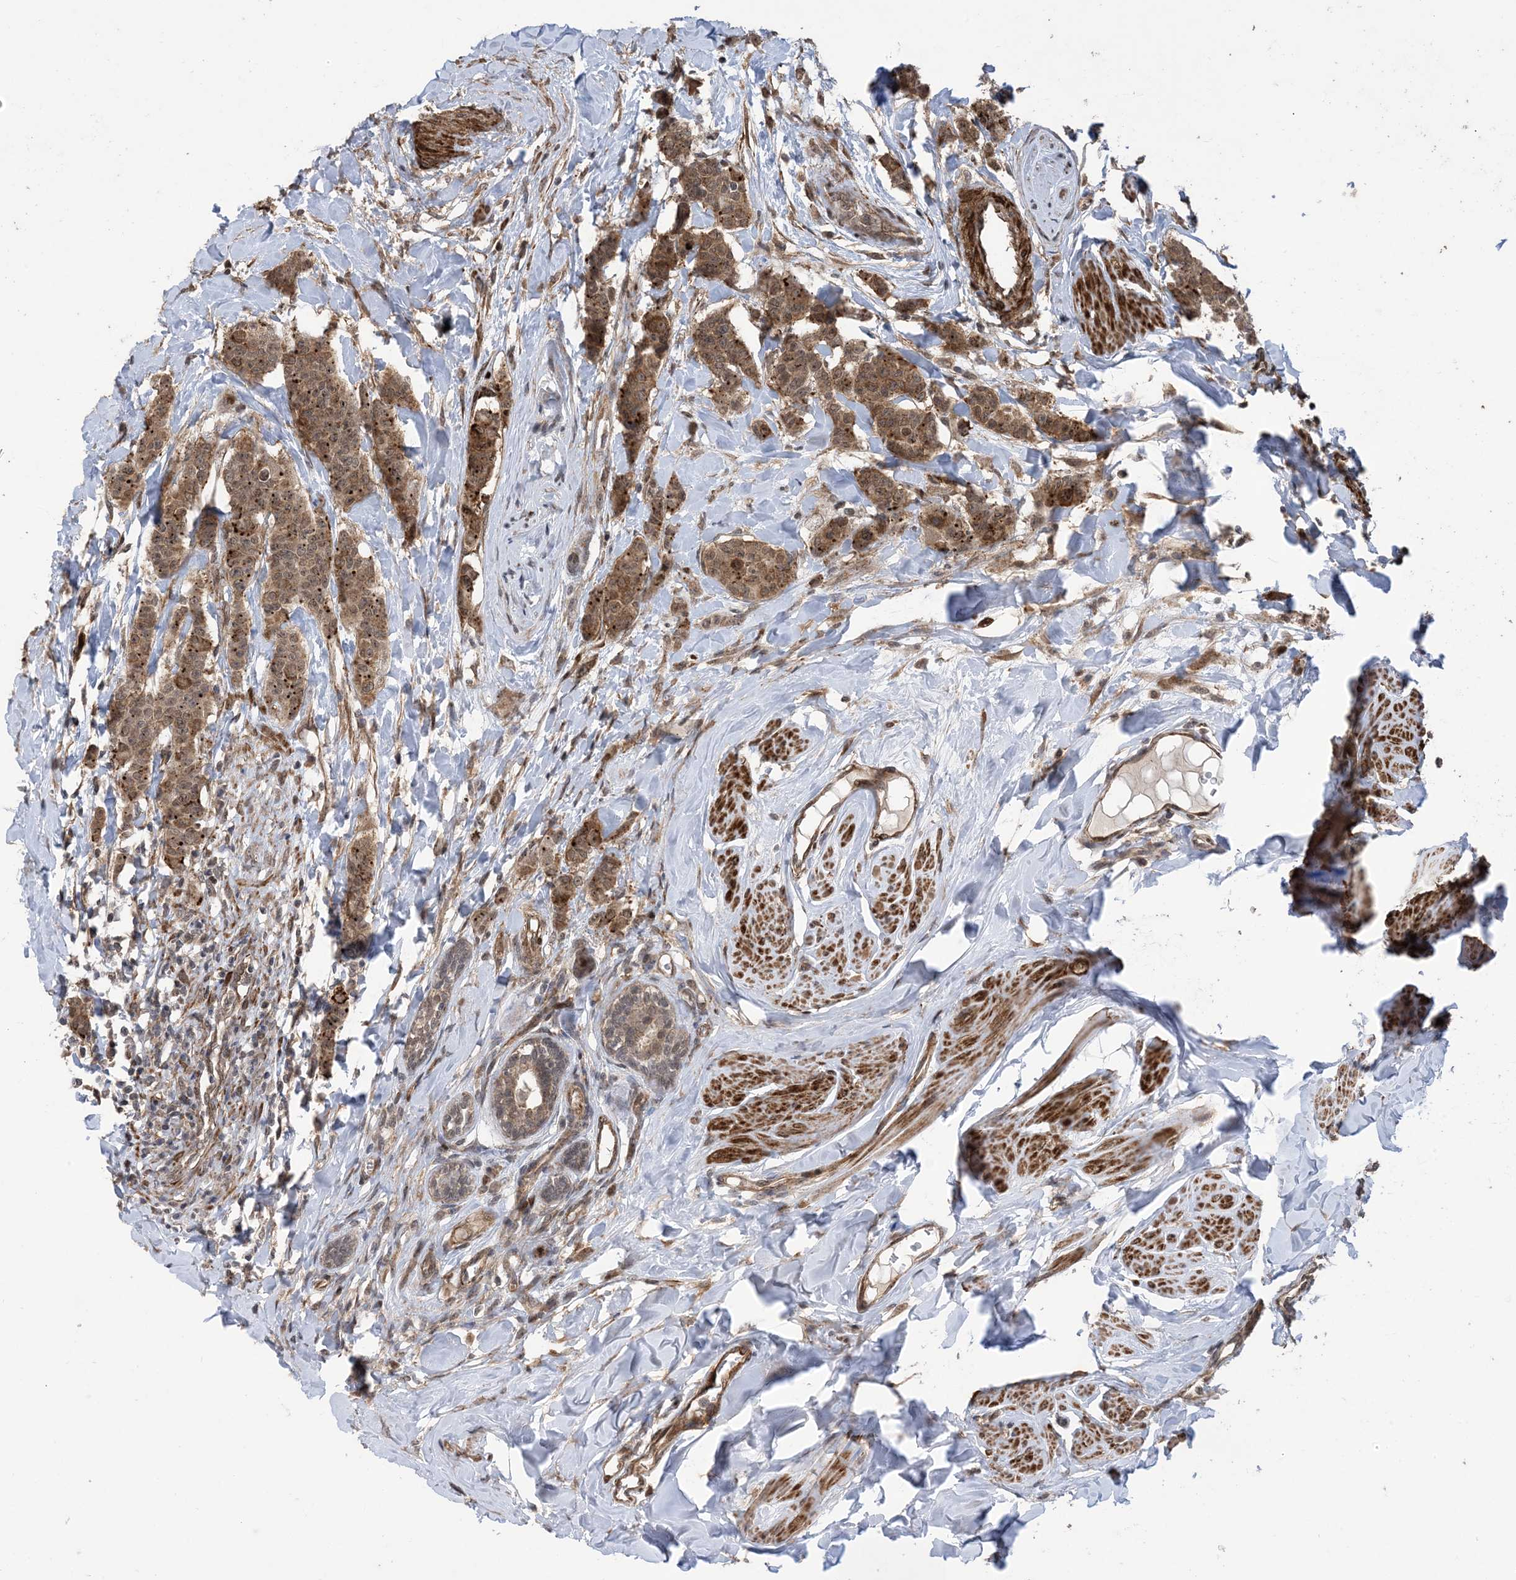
{"staining": {"intensity": "moderate", "quantity": ">75%", "location": "cytoplasmic/membranous"}, "tissue": "breast cancer", "cell_type": "Tumor cells", "image_type": "cancer", "snomed": [{"axis": "morphology", "description": "Duct carcinoma"}, {"axis": "topography", "description": "Breast"}], "caption": "About >75% of tumor cells in human breast cancer exhibit moderate cytoplasmic/membranous protein staining as visualized by brown immunohistochemical staining.", "gene": "ZNF511", "patient": {"sex": "female", "age": 40}}